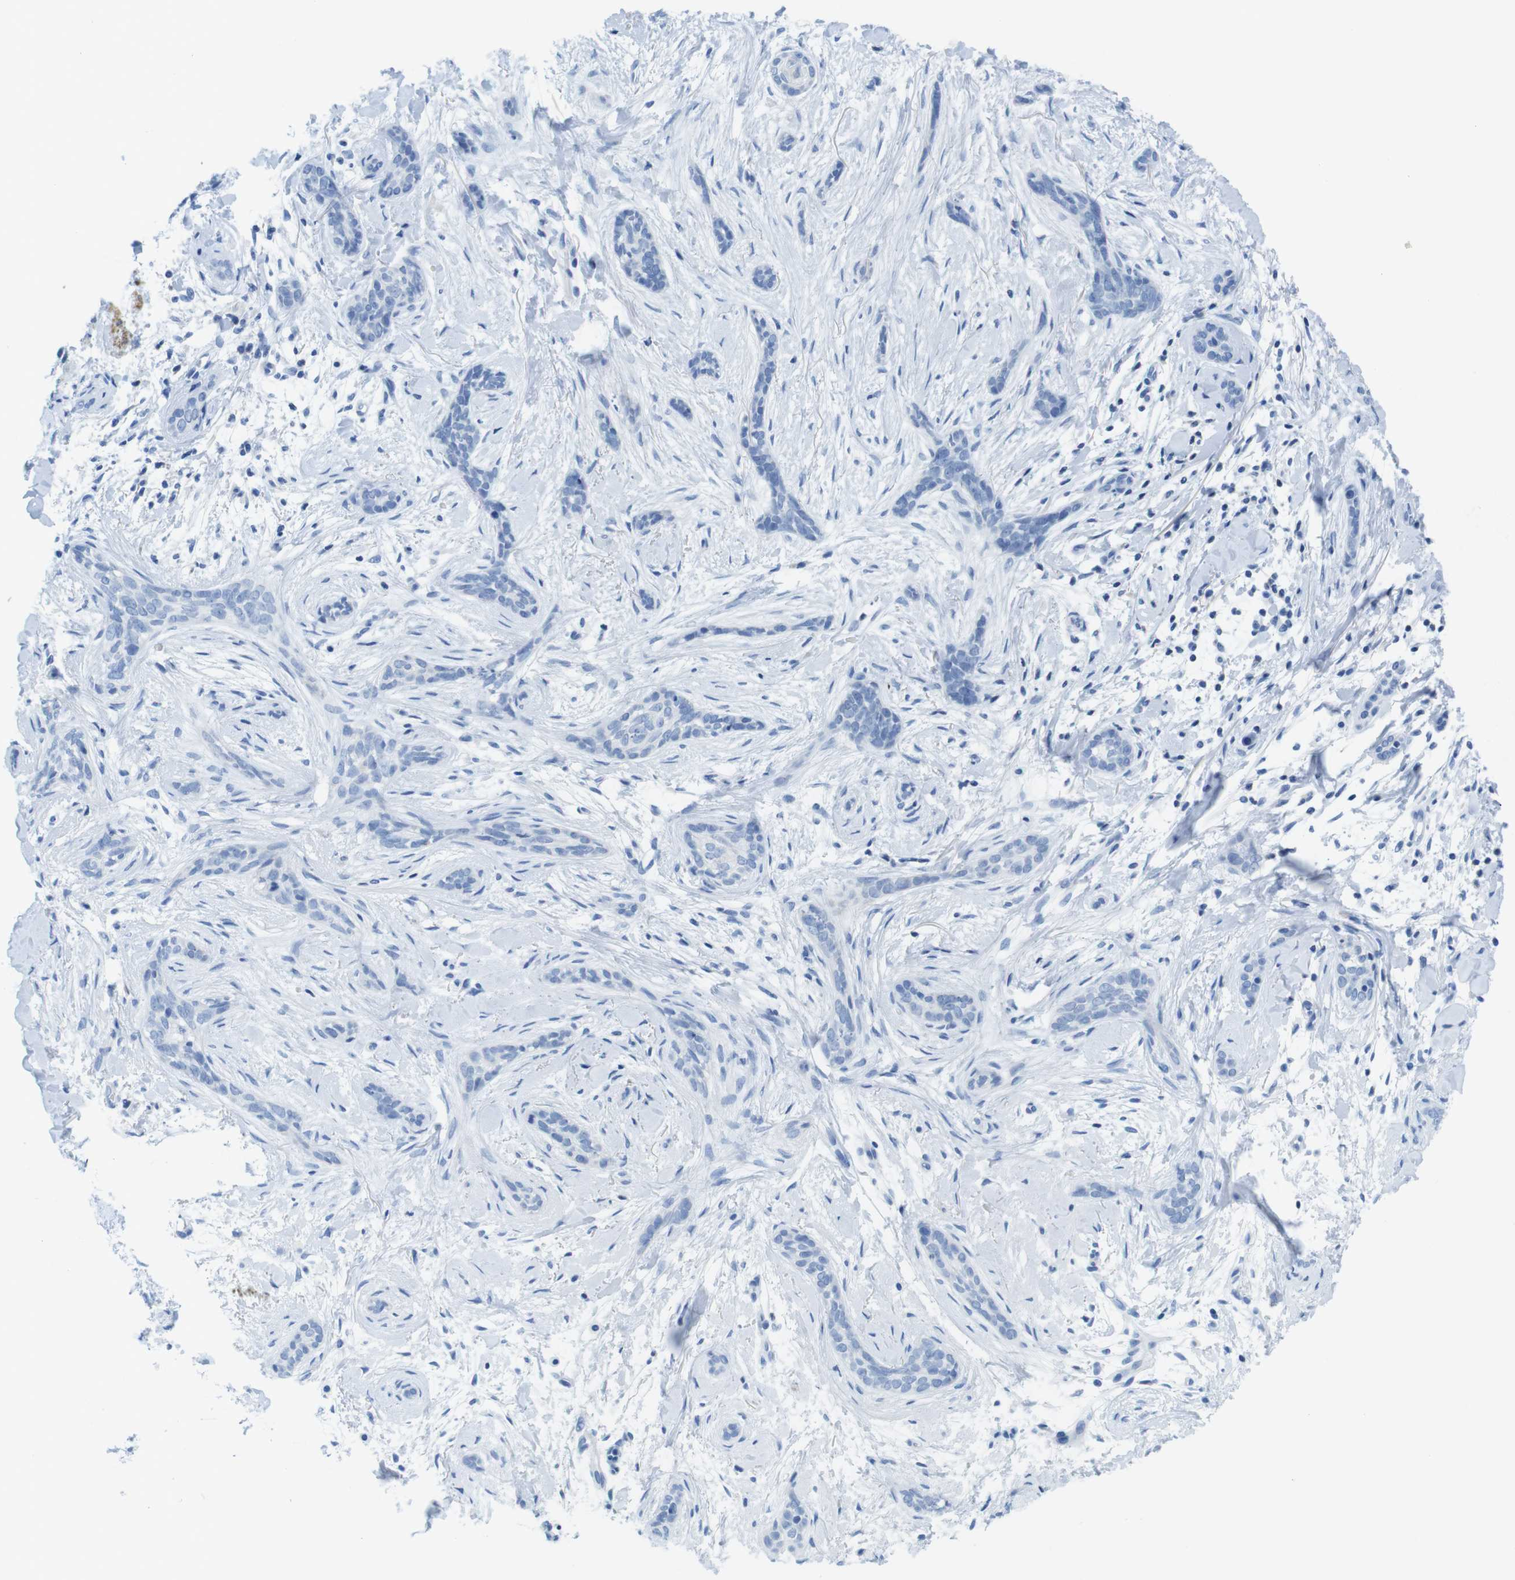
{"staining": {"intensity": "negative", "quantity": "none", "location": "none"}, "tissue": "skin cancer", "cell_type": "Tumor cells", "image_type": "cancer", "snomed": [{"axis": "morphology", "description": "Basal cell carcinoma"}, {"axis": "morphology", "description": "Adnexal tumor, benign"}, {"axis": "topography", "description": "Skin"}], "caption": "The IHC image has no significant expression in tumor cells of benign adnexal tumor (skin) tissue.", "gene": "ASIC5", "patient": {"sex": "female", "age": 42}}